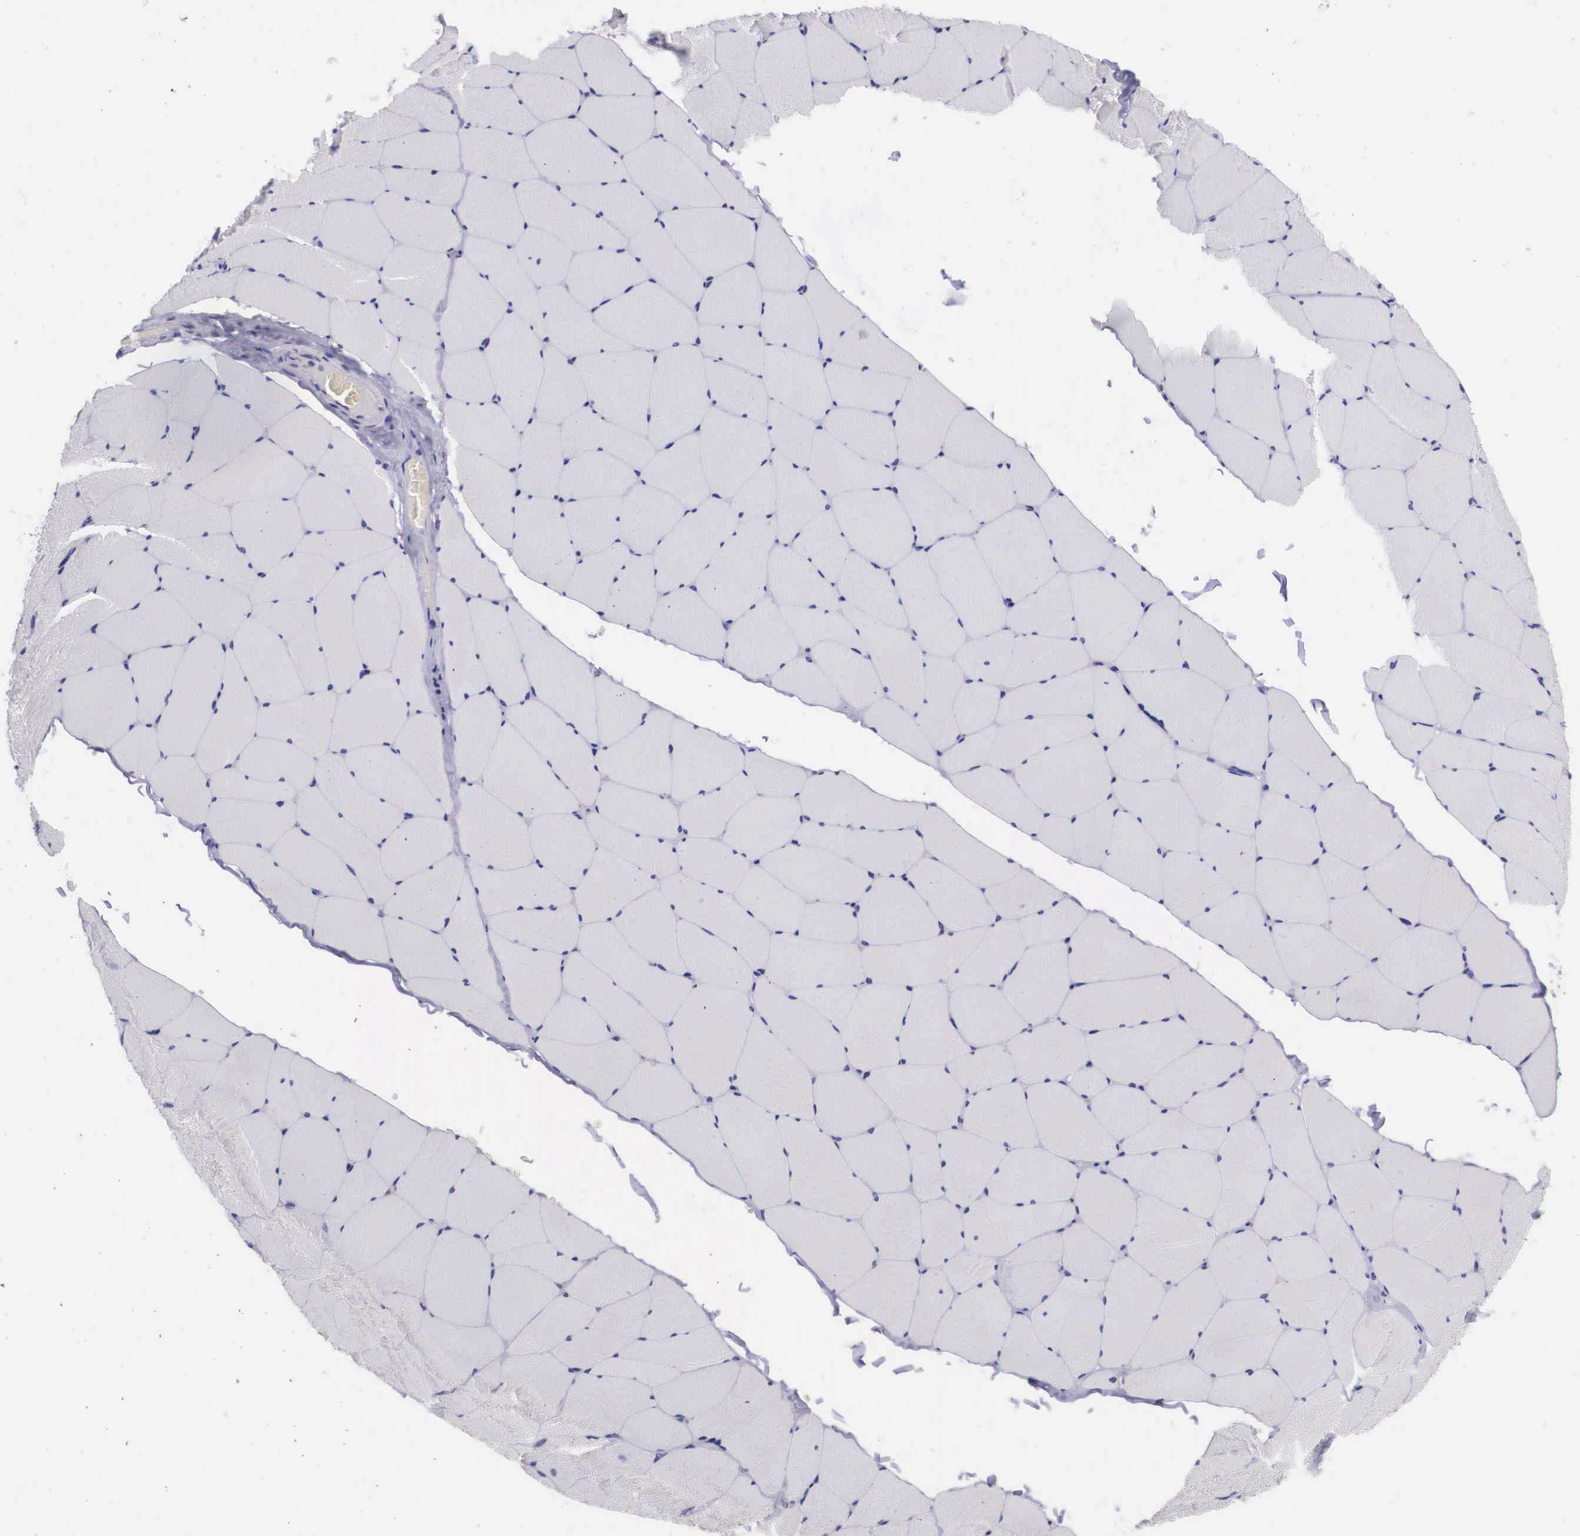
{"staining": {"intensity": "negative", "quantity": "none", "location": "none"}, "tissue": "skeletal muscle", "cell_type": "Myocytes", "image_type": "normal", "snomed": [{"axis": "morphology", "description": "Normal tissue, NOS"}, {"axis": "topography", "description": "Skeletal muscle"}, {"axis": "topography", "description": "Salivary gland"}], "caption": "High magnification brightfield microscopy of benign skeletal muscle stained with DAB (brown) and counterstained with hematoxylin (blue): myocytes show no significant staining. (Immunohistochemistry, brightfield microscopy, high magnification).", "gene": "ARG2", "patient": {"sex": "male", "age": 62}}